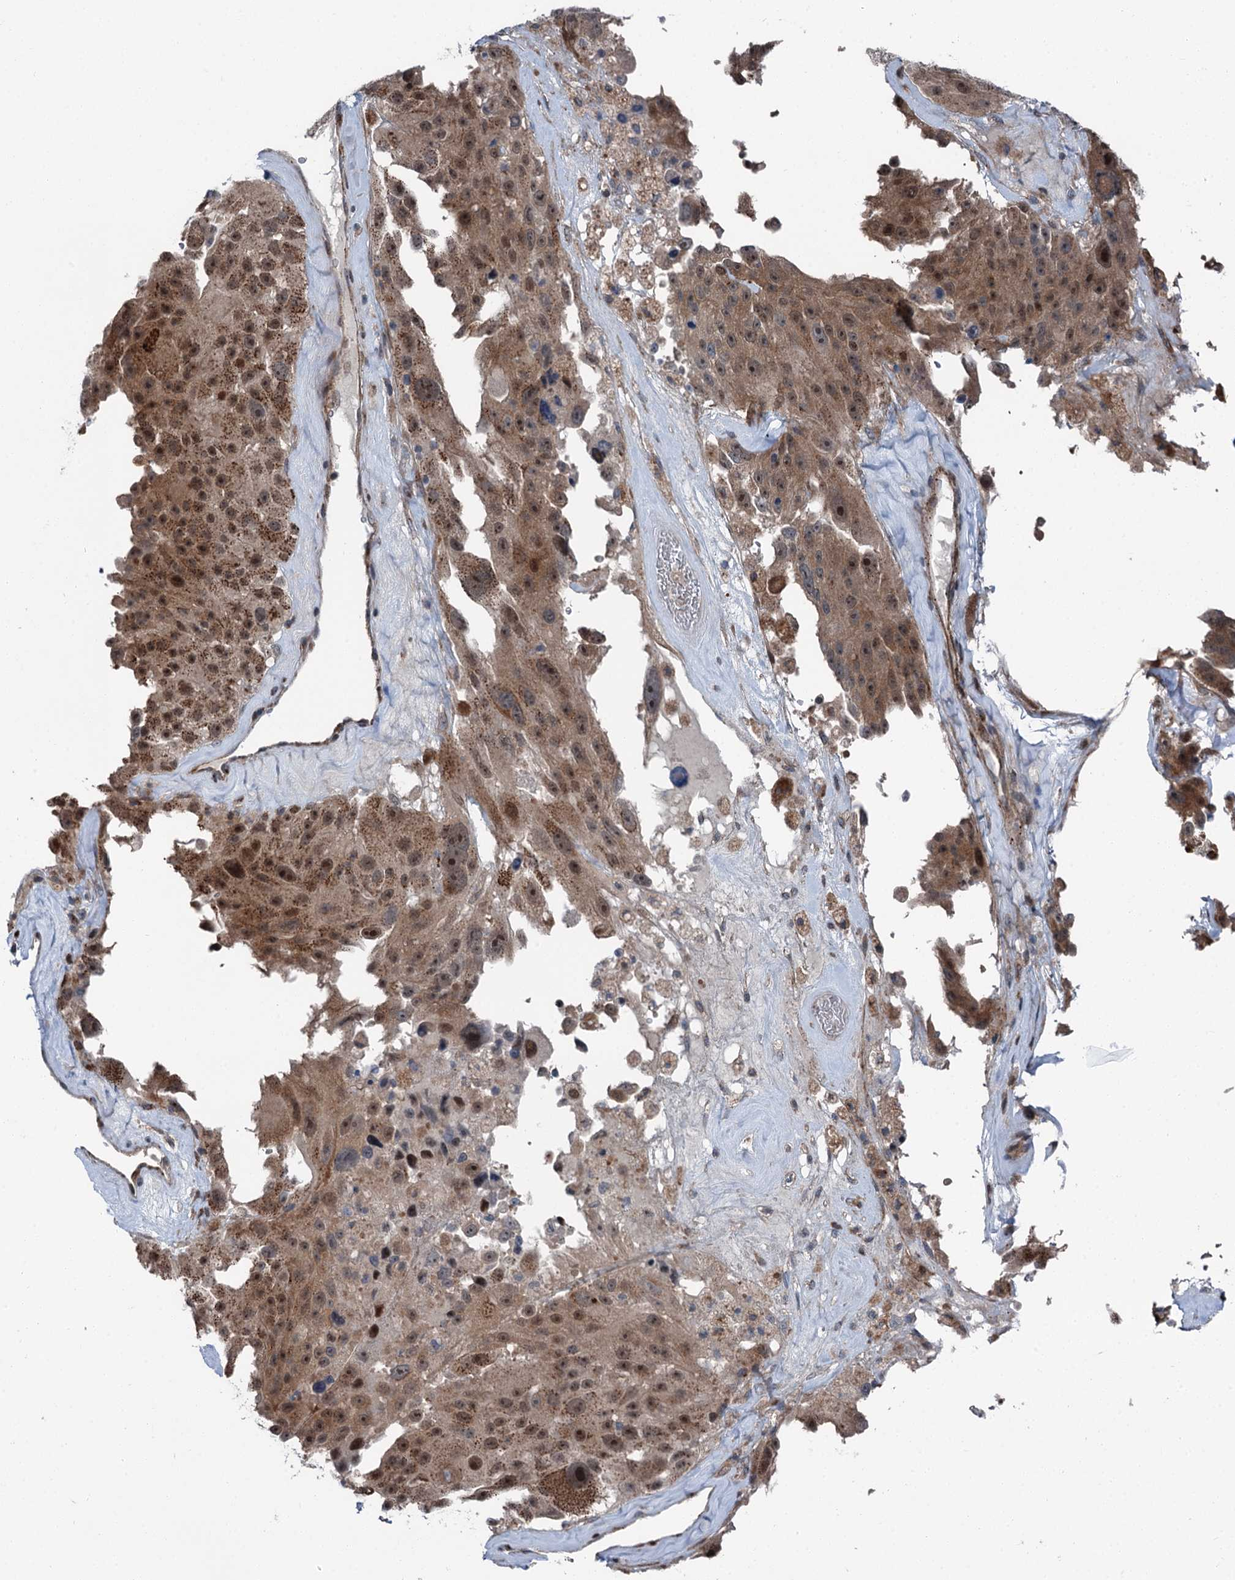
{"staining": {"intensity": "moderate", "quantity": ">75%", "location": "cytoplasmic/membranous,nuclear"}, "tissue": "melanoma", "cell_type": "Tumor cells", "image_type": "cancer", "snomed": [{"axis": "morphology", "description": "Malignant melanoma, Metastatic site"}, {"axis": "topography", "description": "Lymph node"}], "caption": "Moderate cytoplasmic/membranous and nuclear protein staining is seen in about >75% of tumor cells in malignant melanoma (metastatic site).", "gene": "POLR1D", "patient": {"sex": "male", "age": 62}}